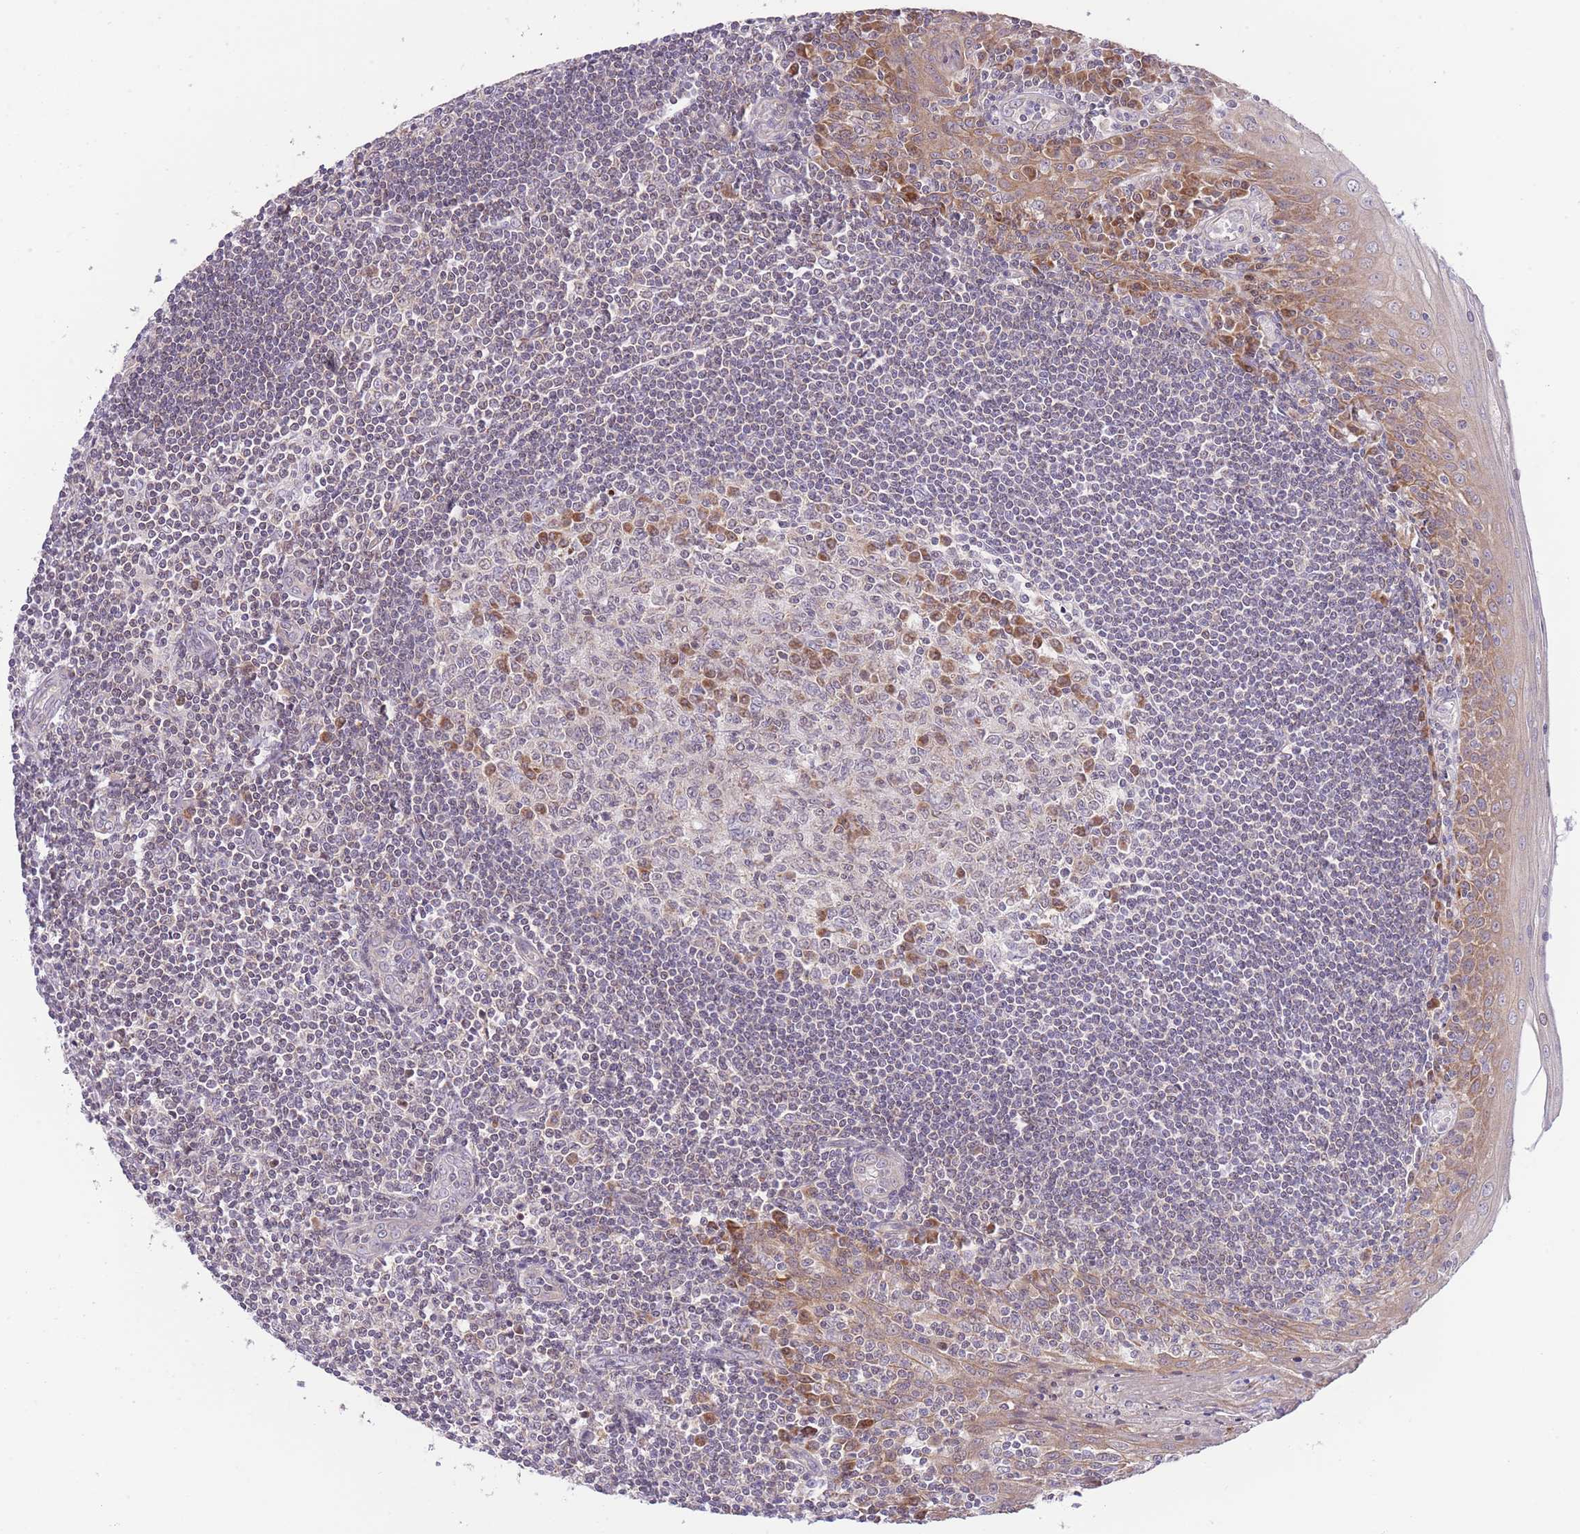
{"staining": {"intensity": "moderate", "quantity": "25%-75%", "location": "cytoplasmic/membranous"}, "tissue": "tonsil", "cell_type": "Germinal center cells", "image_type": "normal", "snomed": [{"axis": "morphology", "description": "Normal tissue, NOS"}, {"axis": "topography", "description": "Tonsil"}], "caption": "IHC (DAB) staining of normal tonsil demonstrates moderate cytoplasmic/membranous protein expression in approximately 25%-75% of germinal center cells.", "gene": "BOLA2B", "patient": {"sex": "male", "age": 27}}